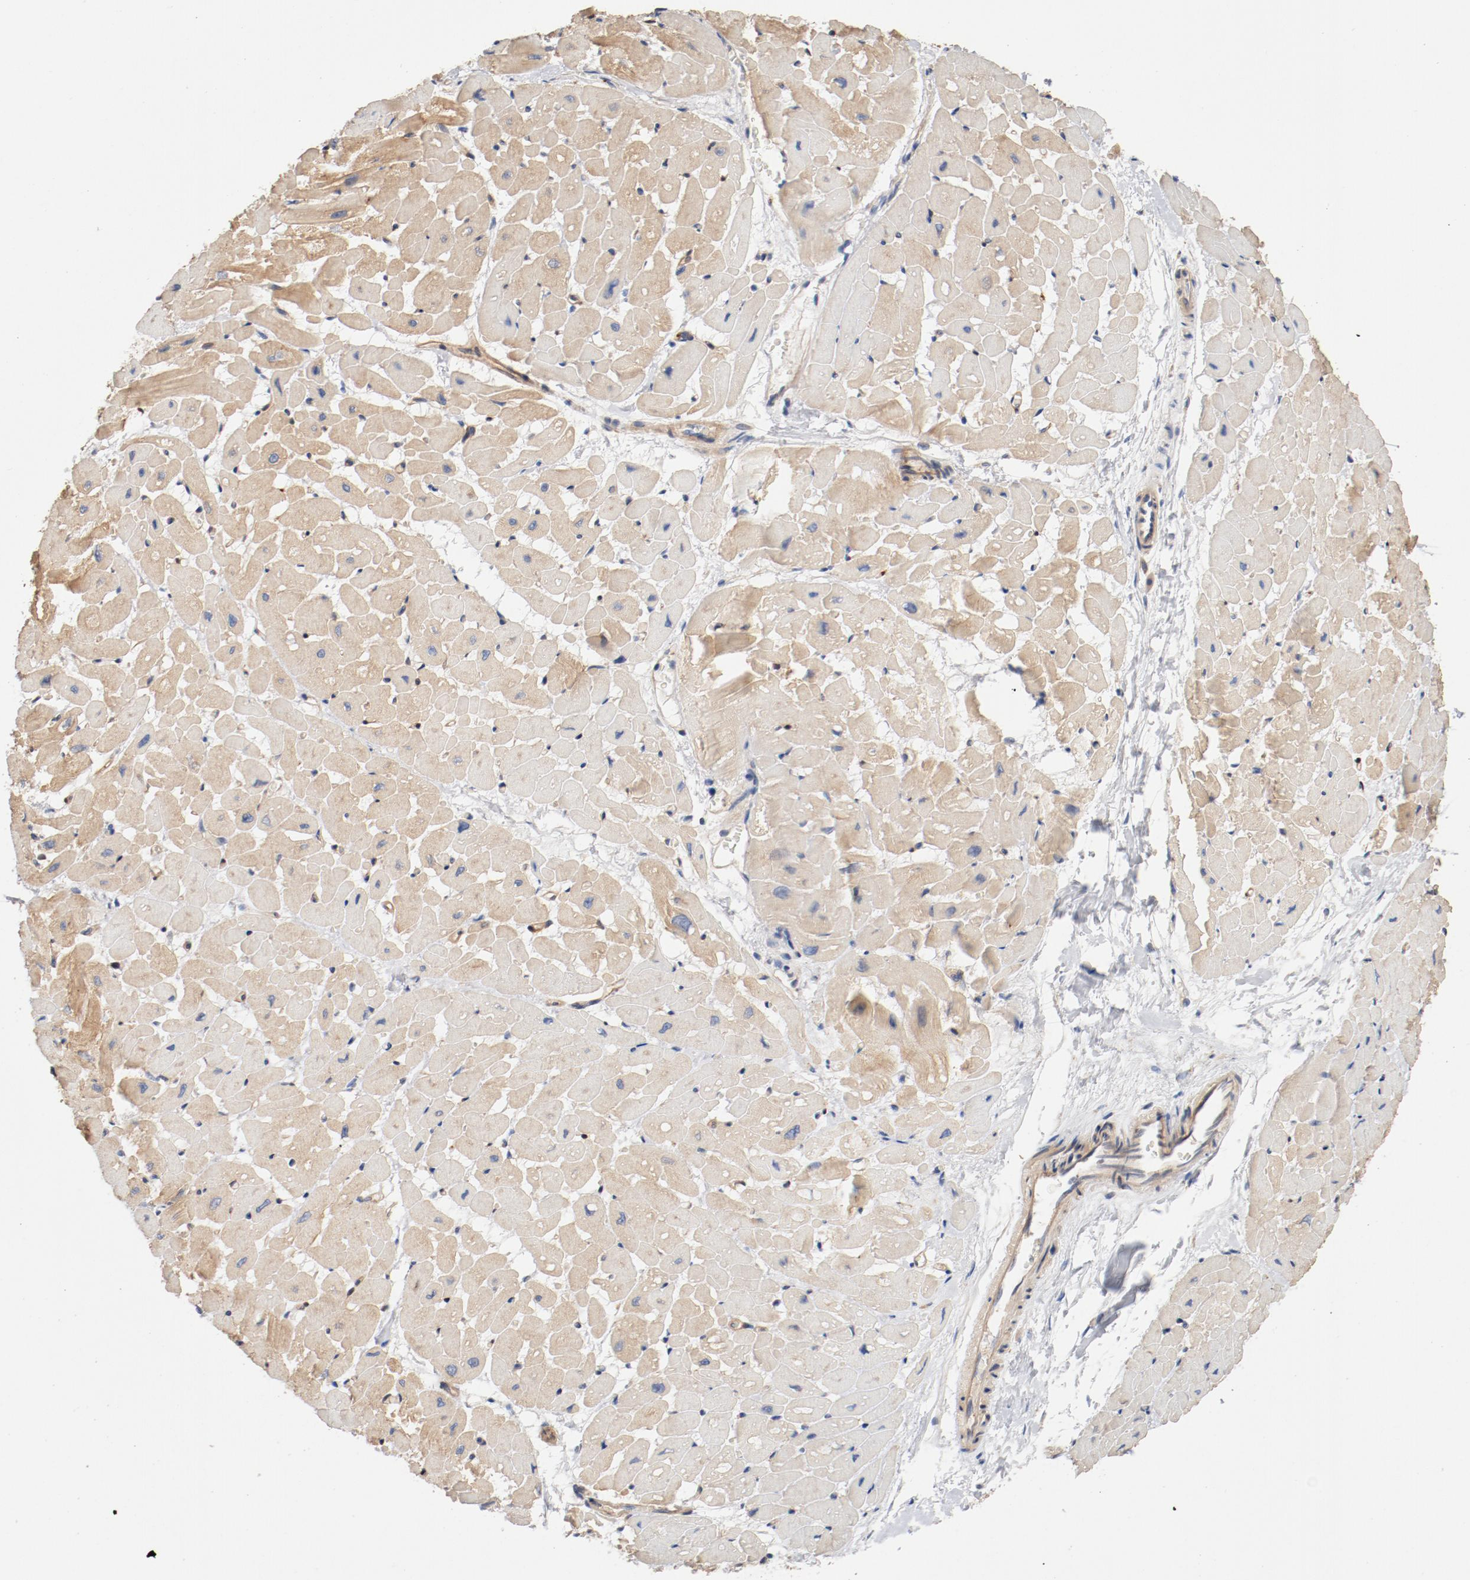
{"staining": {"intensity": "moderate", "quantity": ">75%", "location": "cytoplasmic/membranous"}, "tissue": "heart muscle", "cell_type": "Cardiomyocytes", "image_type": "normal", "snomed": [{"axis": "morphology", "description": "Normal tissue, NOS"}, {"axis": "topography", "description": "Heart"}], "caption": "DAB (3,3'-diaminobenzidine) immunohistochemical staining of normal heart muscle demonstrates moderate cytoplasmic/membranous protein staining in about >75% of cardiomyocytes.", "gene": "ILK", "patient": {"sex": "male", "age": 45}}